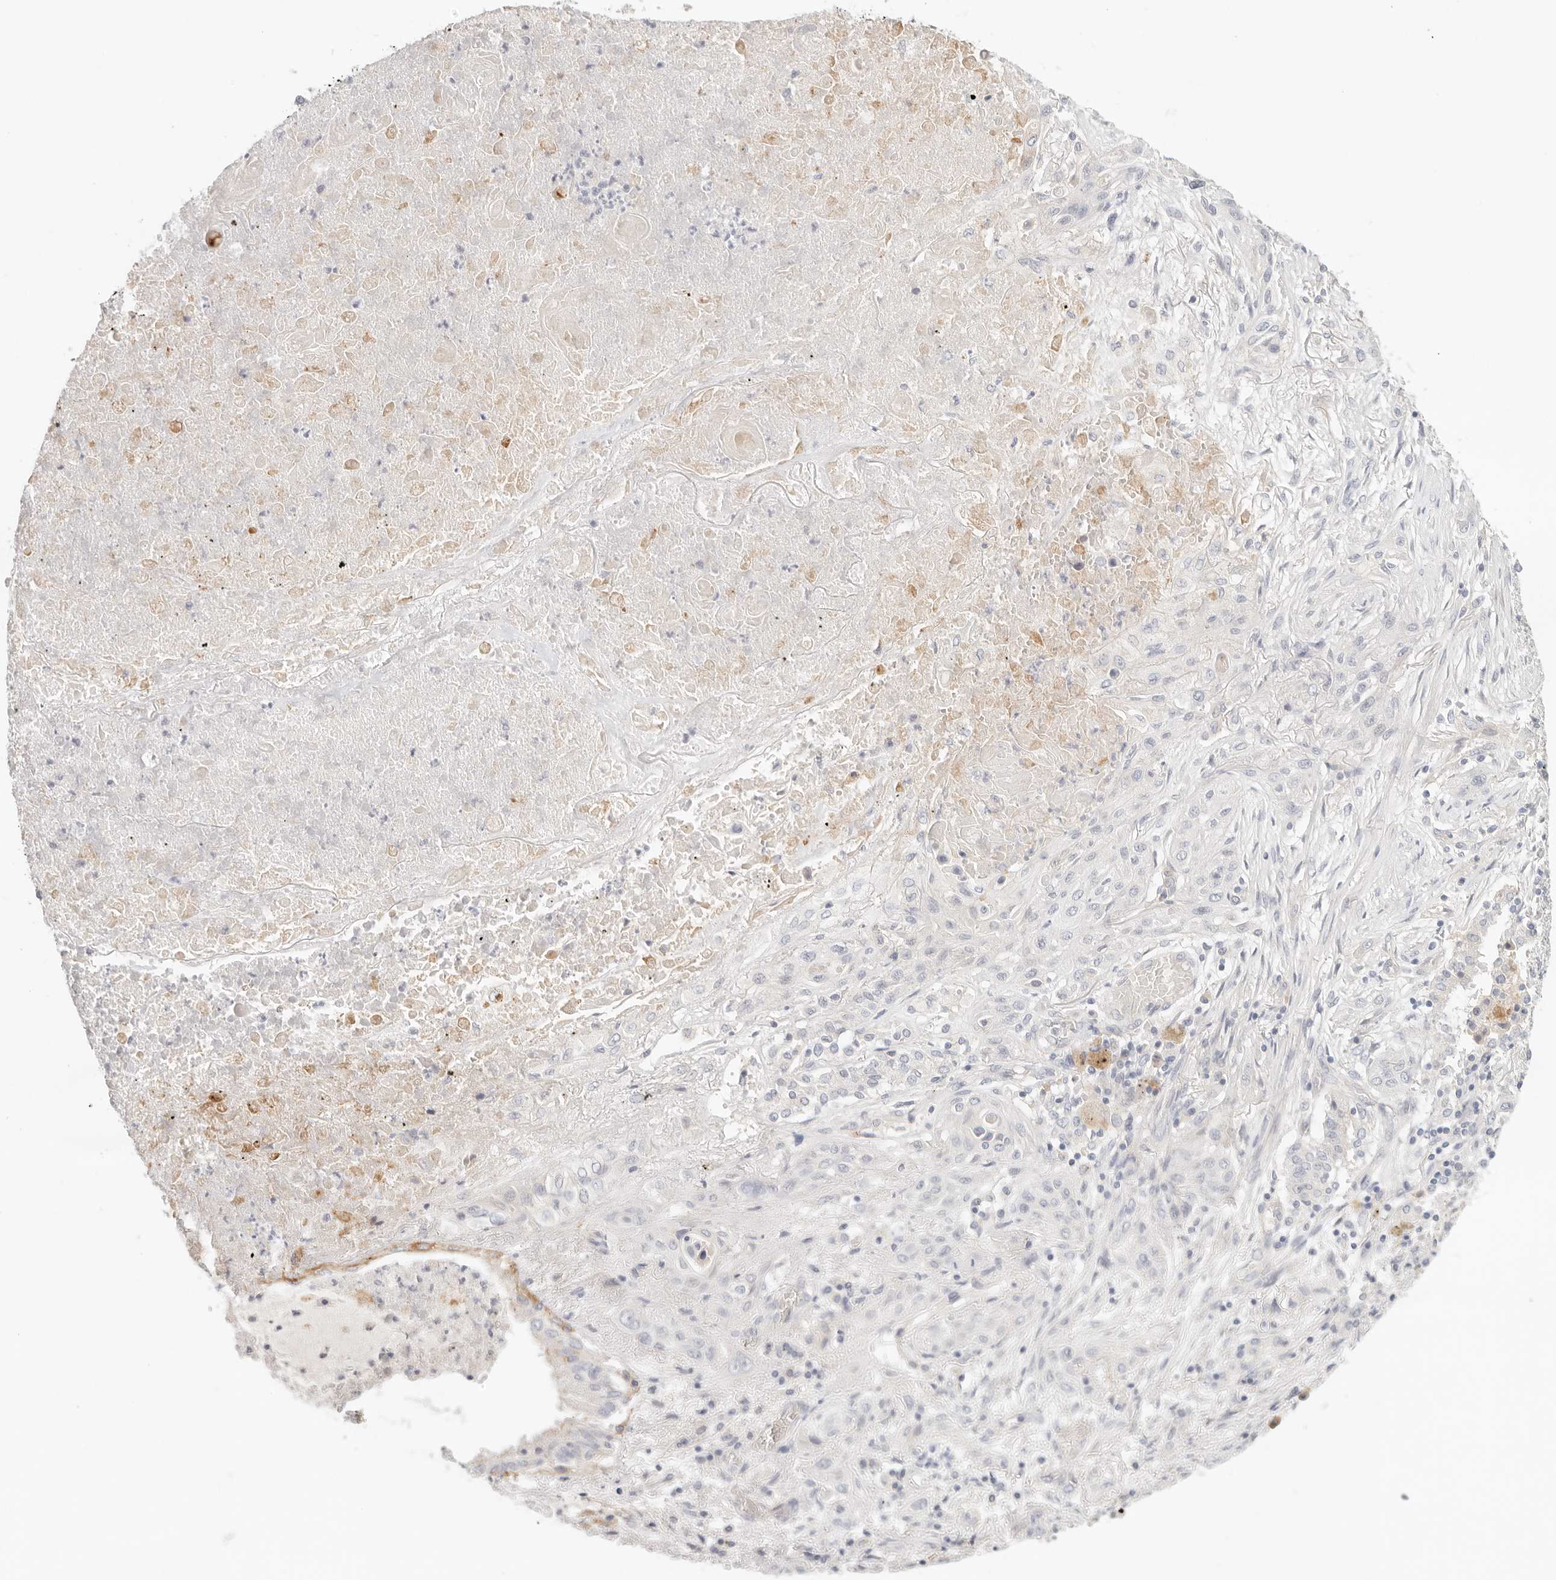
{"staining": {"intensity": "negative", "quantity": "none", "location": "none"}, "tissue": "lung cancer", "cell_type": "Tumor cells", "image_type": "cancer", "snomed": [{"axis": "morphology", "description": "Squamous cell carcinoma, NOS"}, {"axis": "topography", "description": "Lung"}], "caption": "IHC of human lung cancer demonstrates no expression in tumor cells. The staining is performed using DAB (3,3'-diaminobenzidine) brown chromogen with nuclei counter-stained in using hematoxylin.", "gene": "CEP120", "patient": {"sex": "female", "age": 47}}